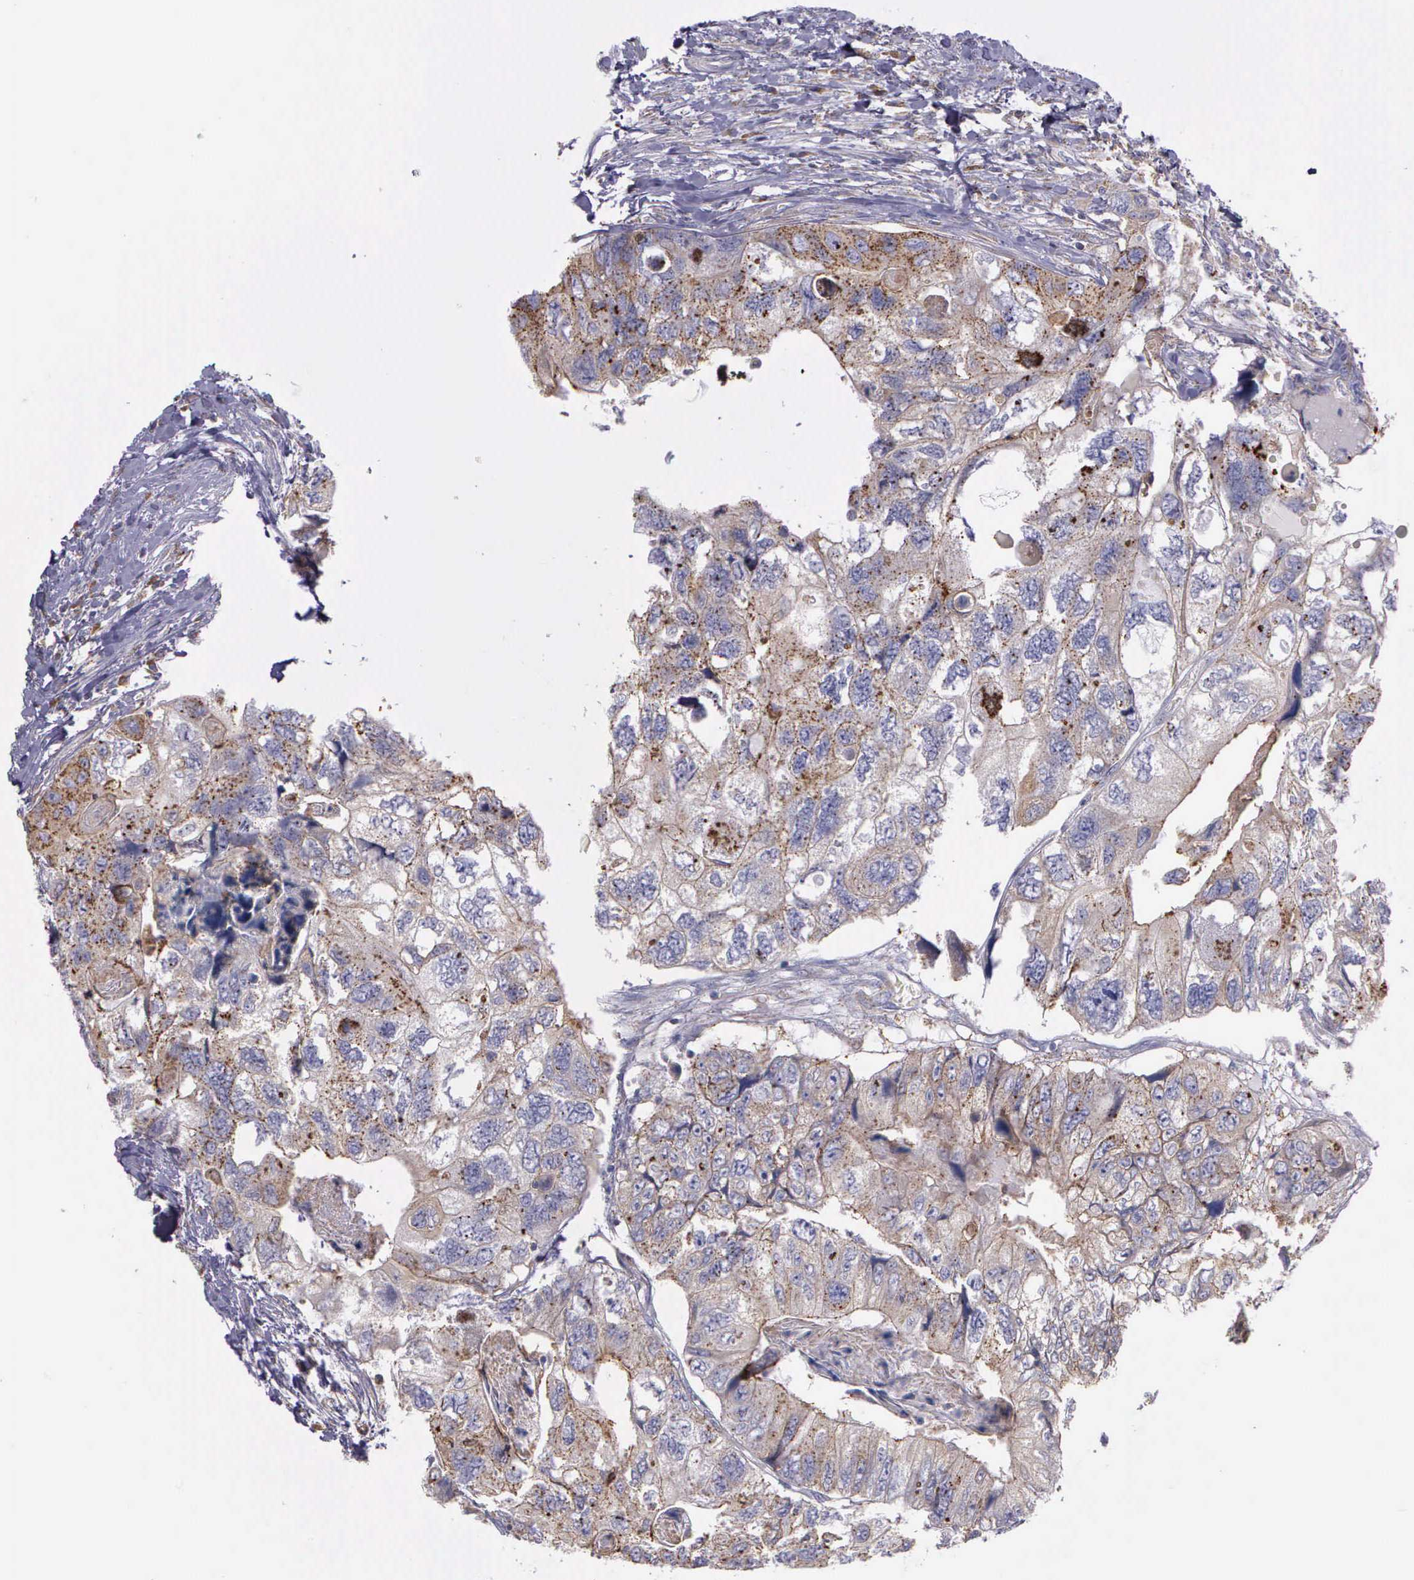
{"staining": {"intensity": "weak", "quantity": "25%-75%", "location": "cytoplasmic/membranous"}, "tissue": "colorectal cancer", "cell_type": "Tumor cells", "image_type": "cancer", "snomed": [{"axis": "morphology", "description": "Adenocarcinoma, NOS"}, {"axis": "topography", "description": "Rectum"}], "caption": "Colorectal adenocarcinoma stained for a protein (brown) exhibits weak cytoplasmic/membranous positive staining in approximately 25%-75% of tumor cells.", "gene": "MIA2", "patient": {"sex": "female", "age": 82}}